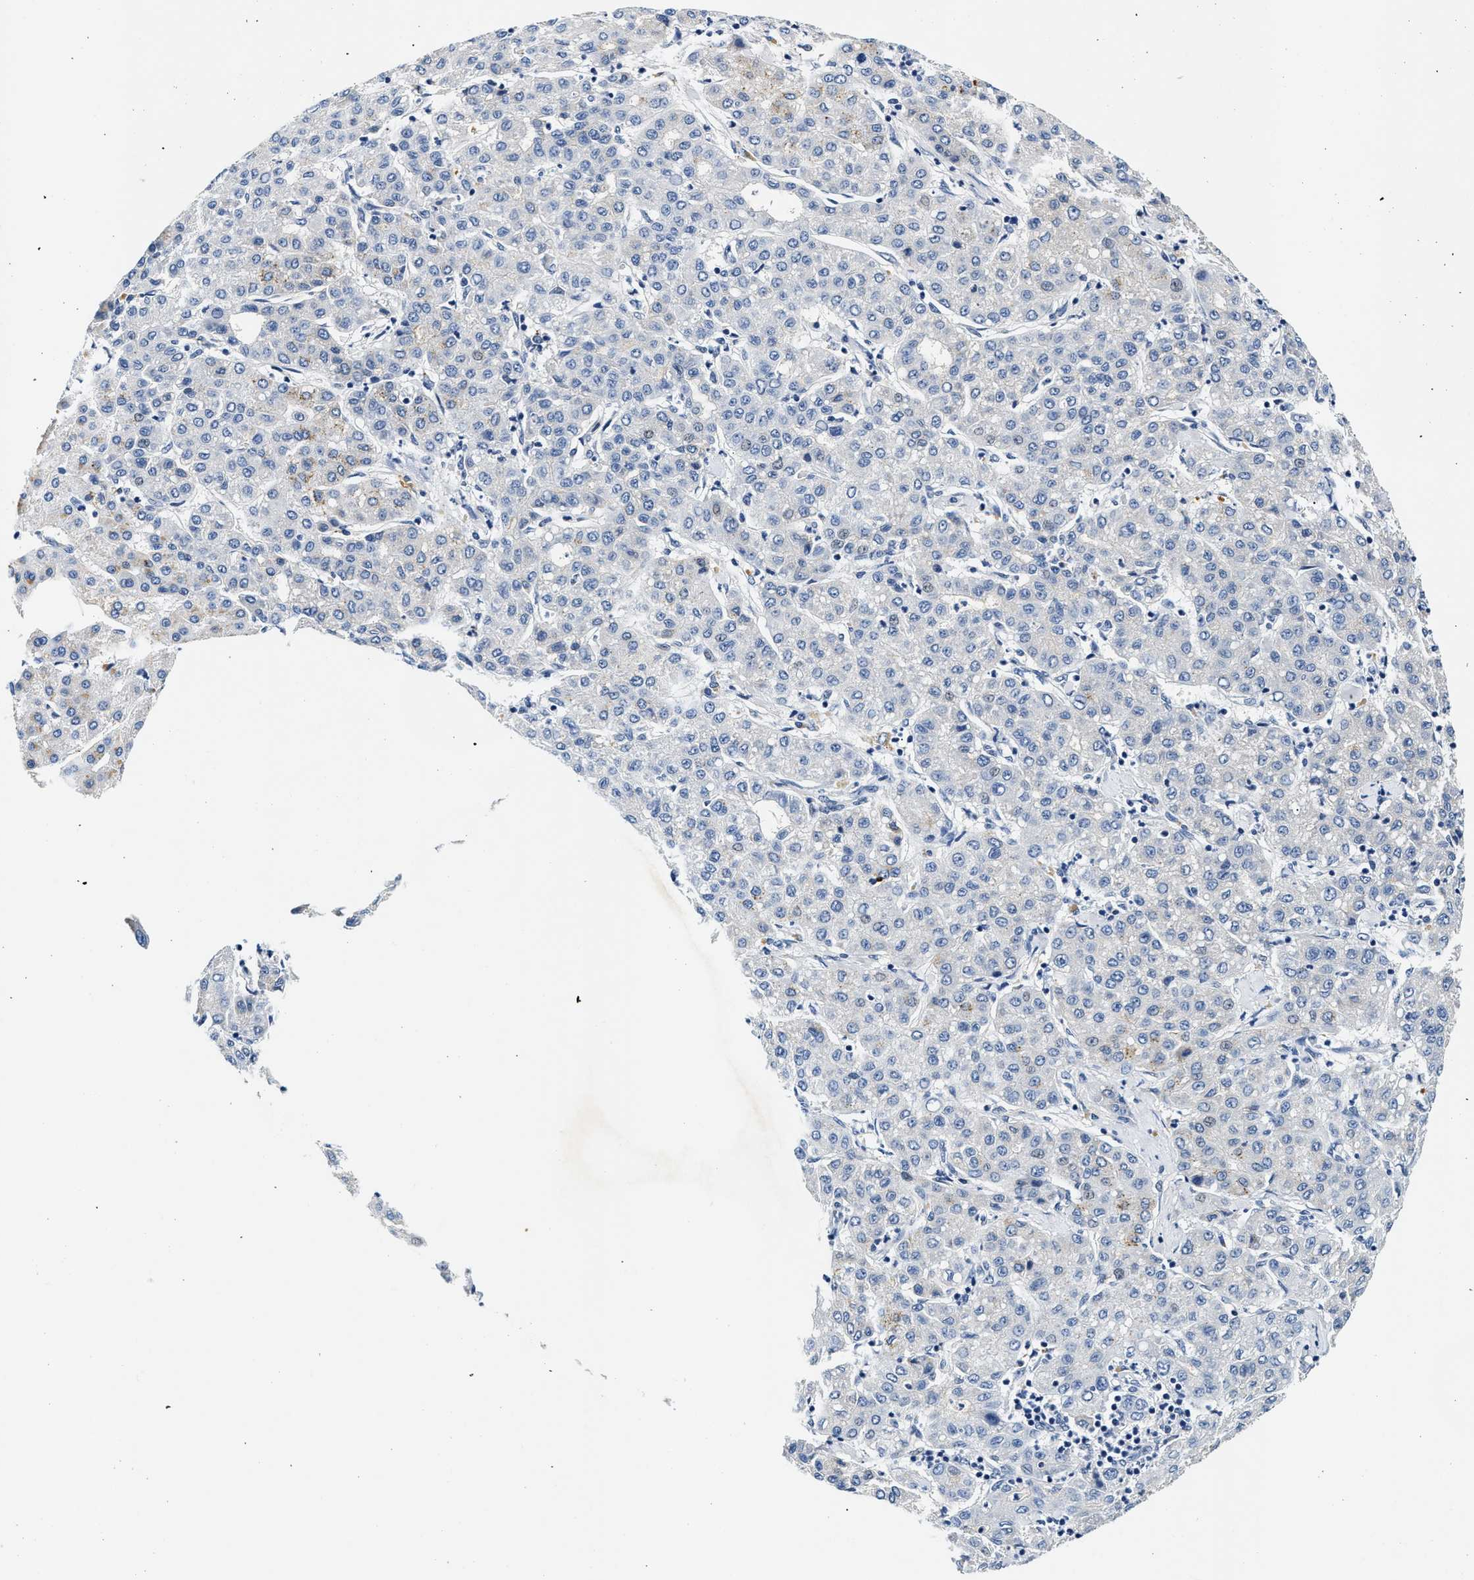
{"staining": {"intensity": "negative", "quantity": "none", "location": "none"}, "tissue": "liver cancer", "cell_type": "Tumor cells", "image_type": "cancer", "snomed": [{"axis": "morphology", "description": "Carcinoma, Hepatocellular, NOS"}, {"axis": "topography", "description": "Liver"}], "caption": "This is an immunohistochemistry image of human liver cancer. There is no expression in tumor cells.", "gene": "MED22", "patient": {"sex": "male", "age": 65}}